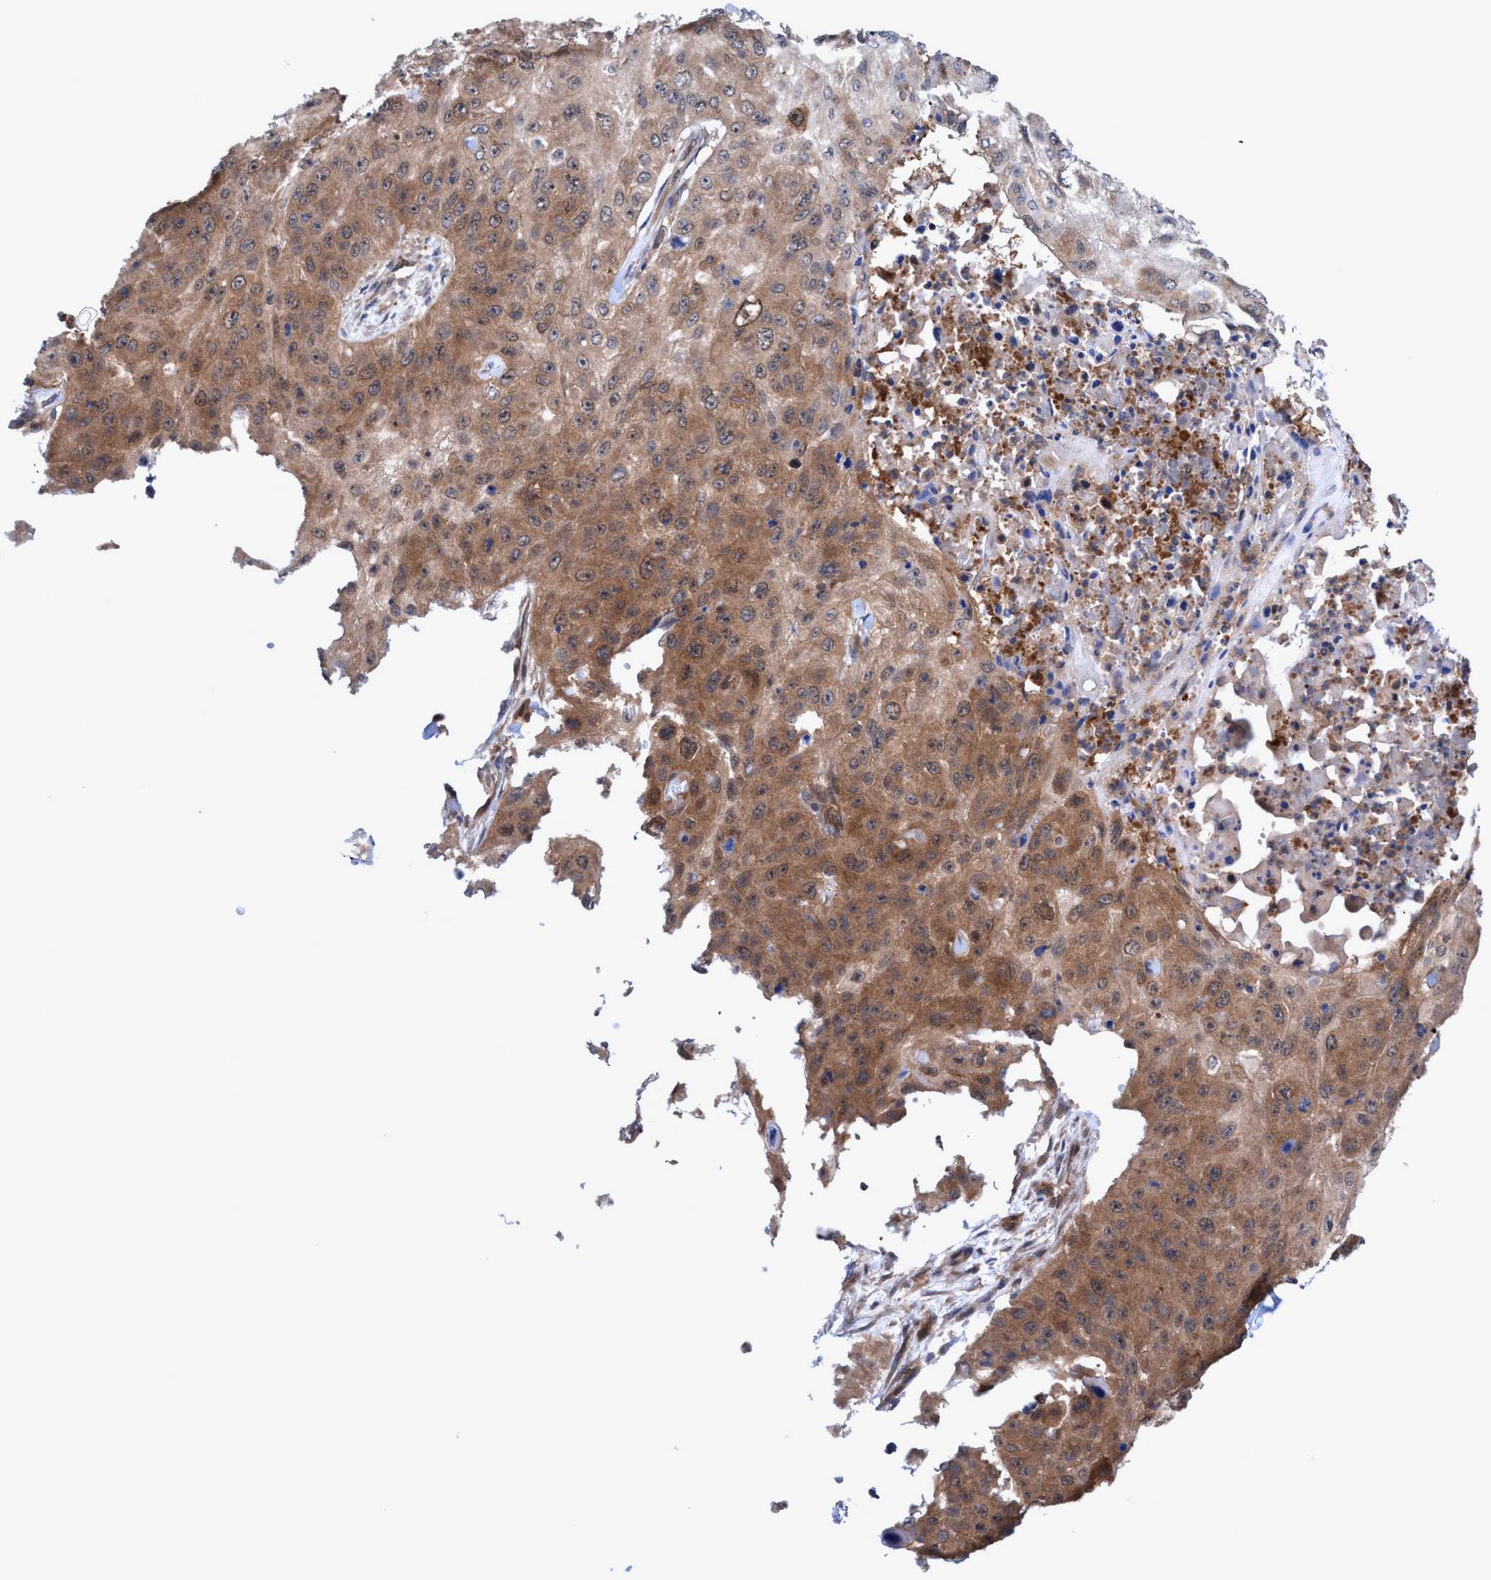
{"staining": {"intensity": "moderate", "quantity": ">75%", "location": "cytoplasmic/membranous"}, "tissue": "skin cancer", "cell_type": "Tumor cells", "image_type": "cancer", "snomed": [{"axis": "morphology", "description": "Squamous cell carcinoma, NOS"}, {"axis": "topography", "description": "Skin"}], "caption": "Immunohistochemical staining of human squamous cell carcinoma (skin) demonstrates medium levels of moderate cytoplasmic/membranous protein positivity in about >75% of tumor cells.", "gene": "GLOD4", "patient": {"sex": "female", "age": 80}}